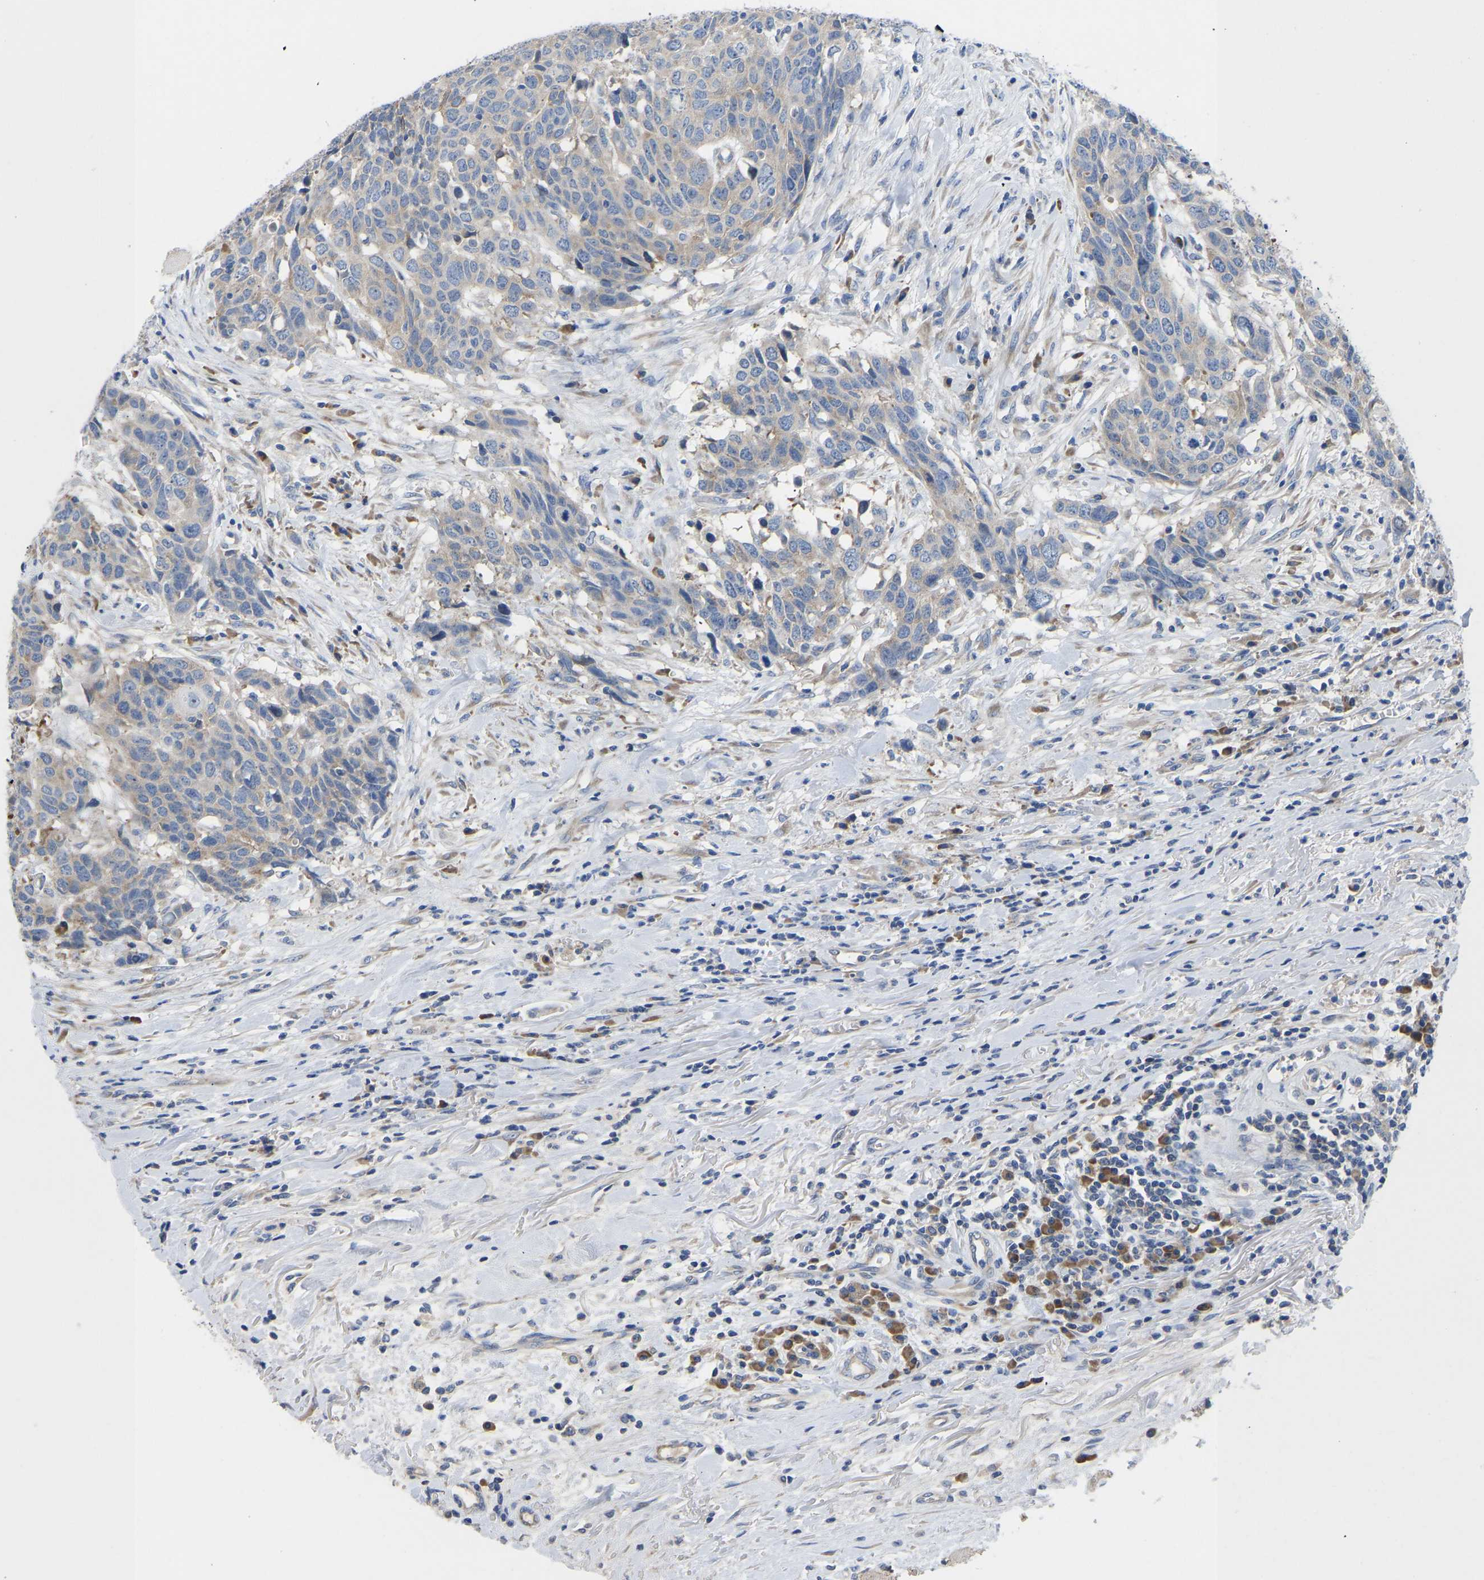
{"staining": {"intensity": "weak", "quantity": "<25%", "location": "cytoplasmic/membranous"}, "tissue": "head and neck cancer", "cell_type": "Tumor cells", "image_type": "cancer", "snomed": [{"axis": "morphology", "description": "Squamous cell carcinoma, NOS"}, {"axis": "topography", "description": "Head-Neck"}], "caption": "This is an immunohistochemistry histopathology image of head and neck squamous cell carcinoma. There is no positivity in tumor cells.", "gene": "ABCA10", "patient": {"sex": "male", "age": 66}}